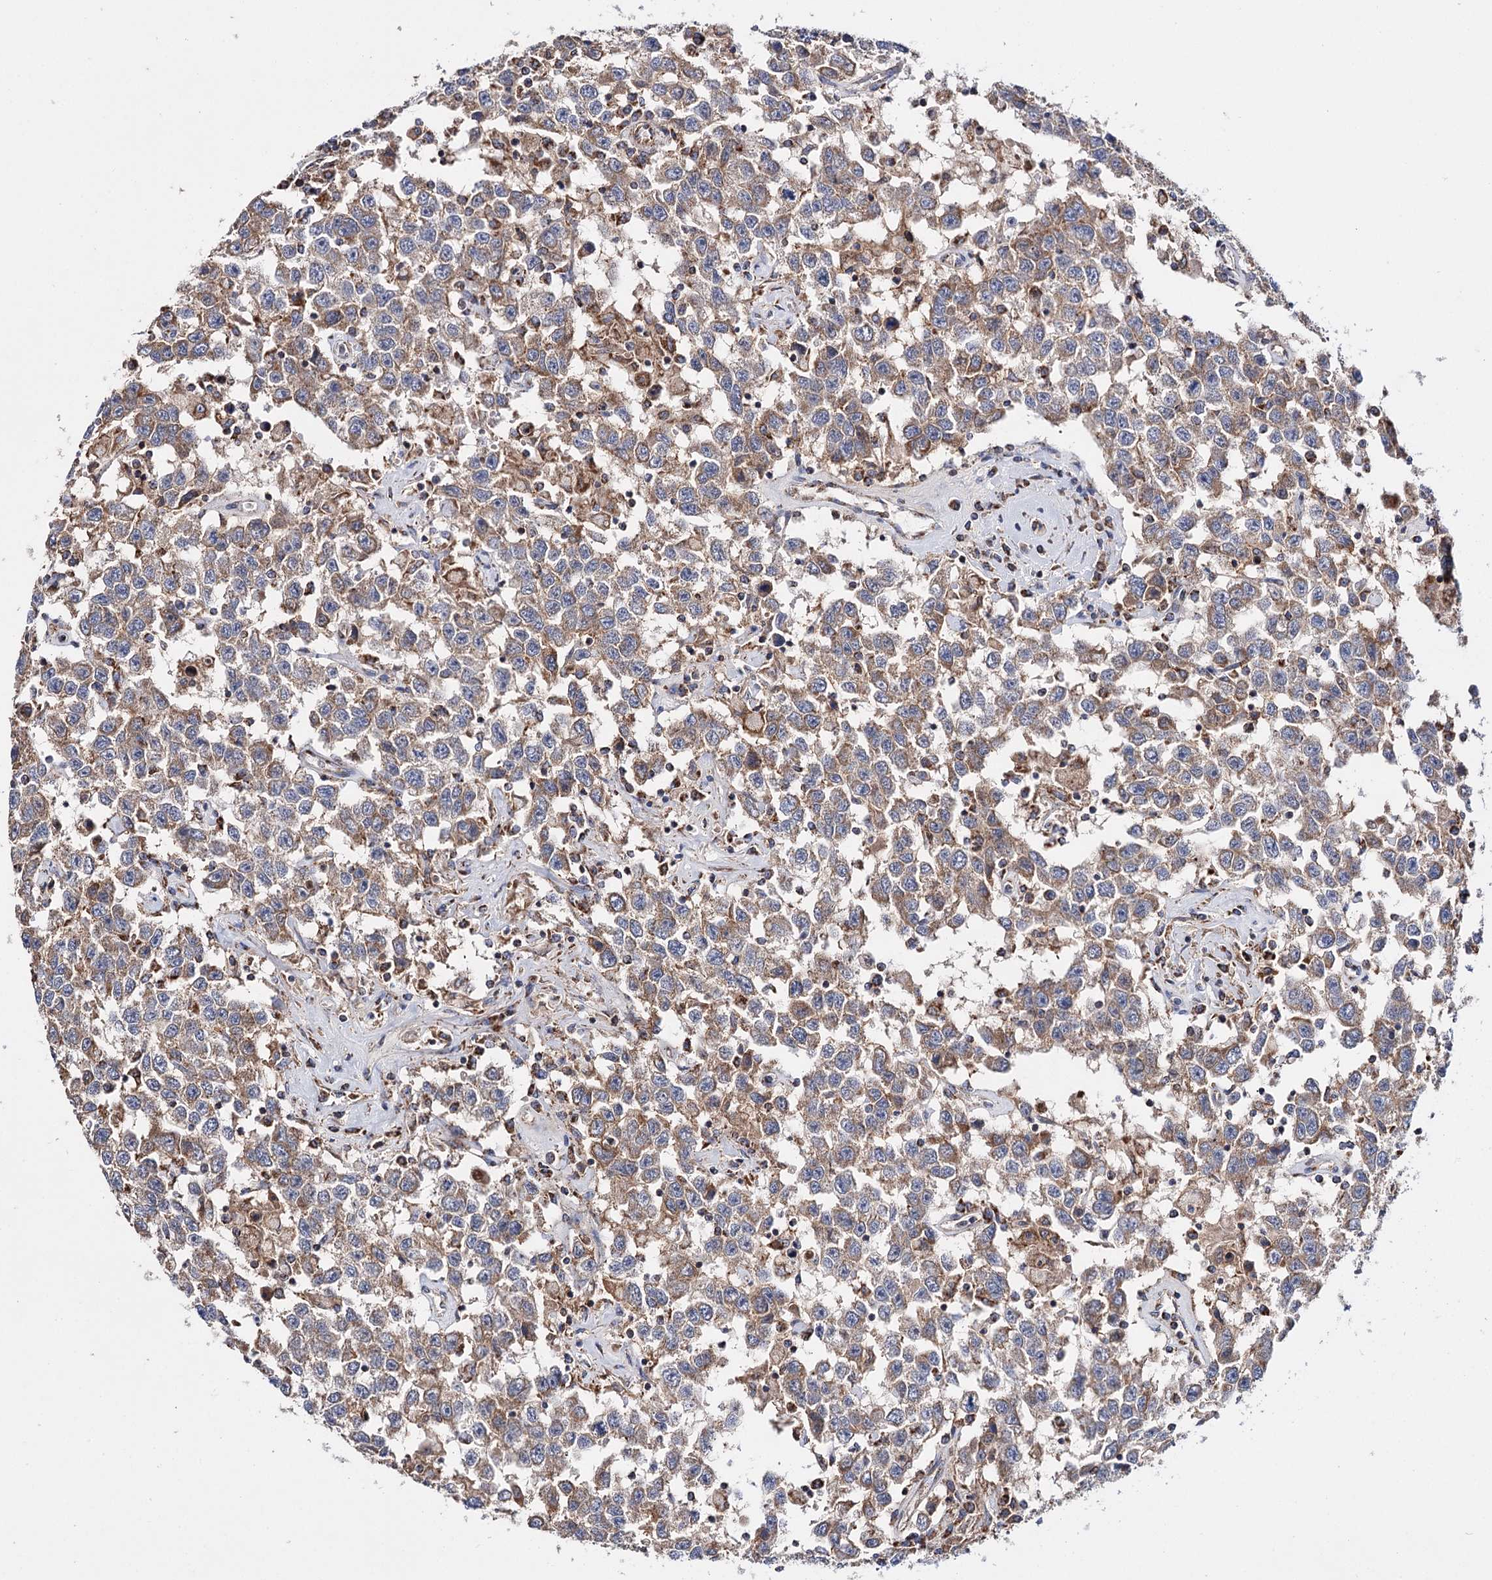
{"staining": {"intensity": "weak", "quantity": "<25%", "location": "cytoplasmic/membranous"}, "tissue": "testis cancer", "cell_type": "Tumor cells", "image_type": "cancer", "snomed": [{"axis": "morphology", "description": "Seminoma, NOS"}, {"axis": "topography", "description": "Testis"}], "caption": "This is an immunohistochemistry (IHC) histopathology image of human testis seminoma. There is no positivity in tumor cells.", "gene": "CFAP46", "patient": {"sex": "male", "age": 41}}